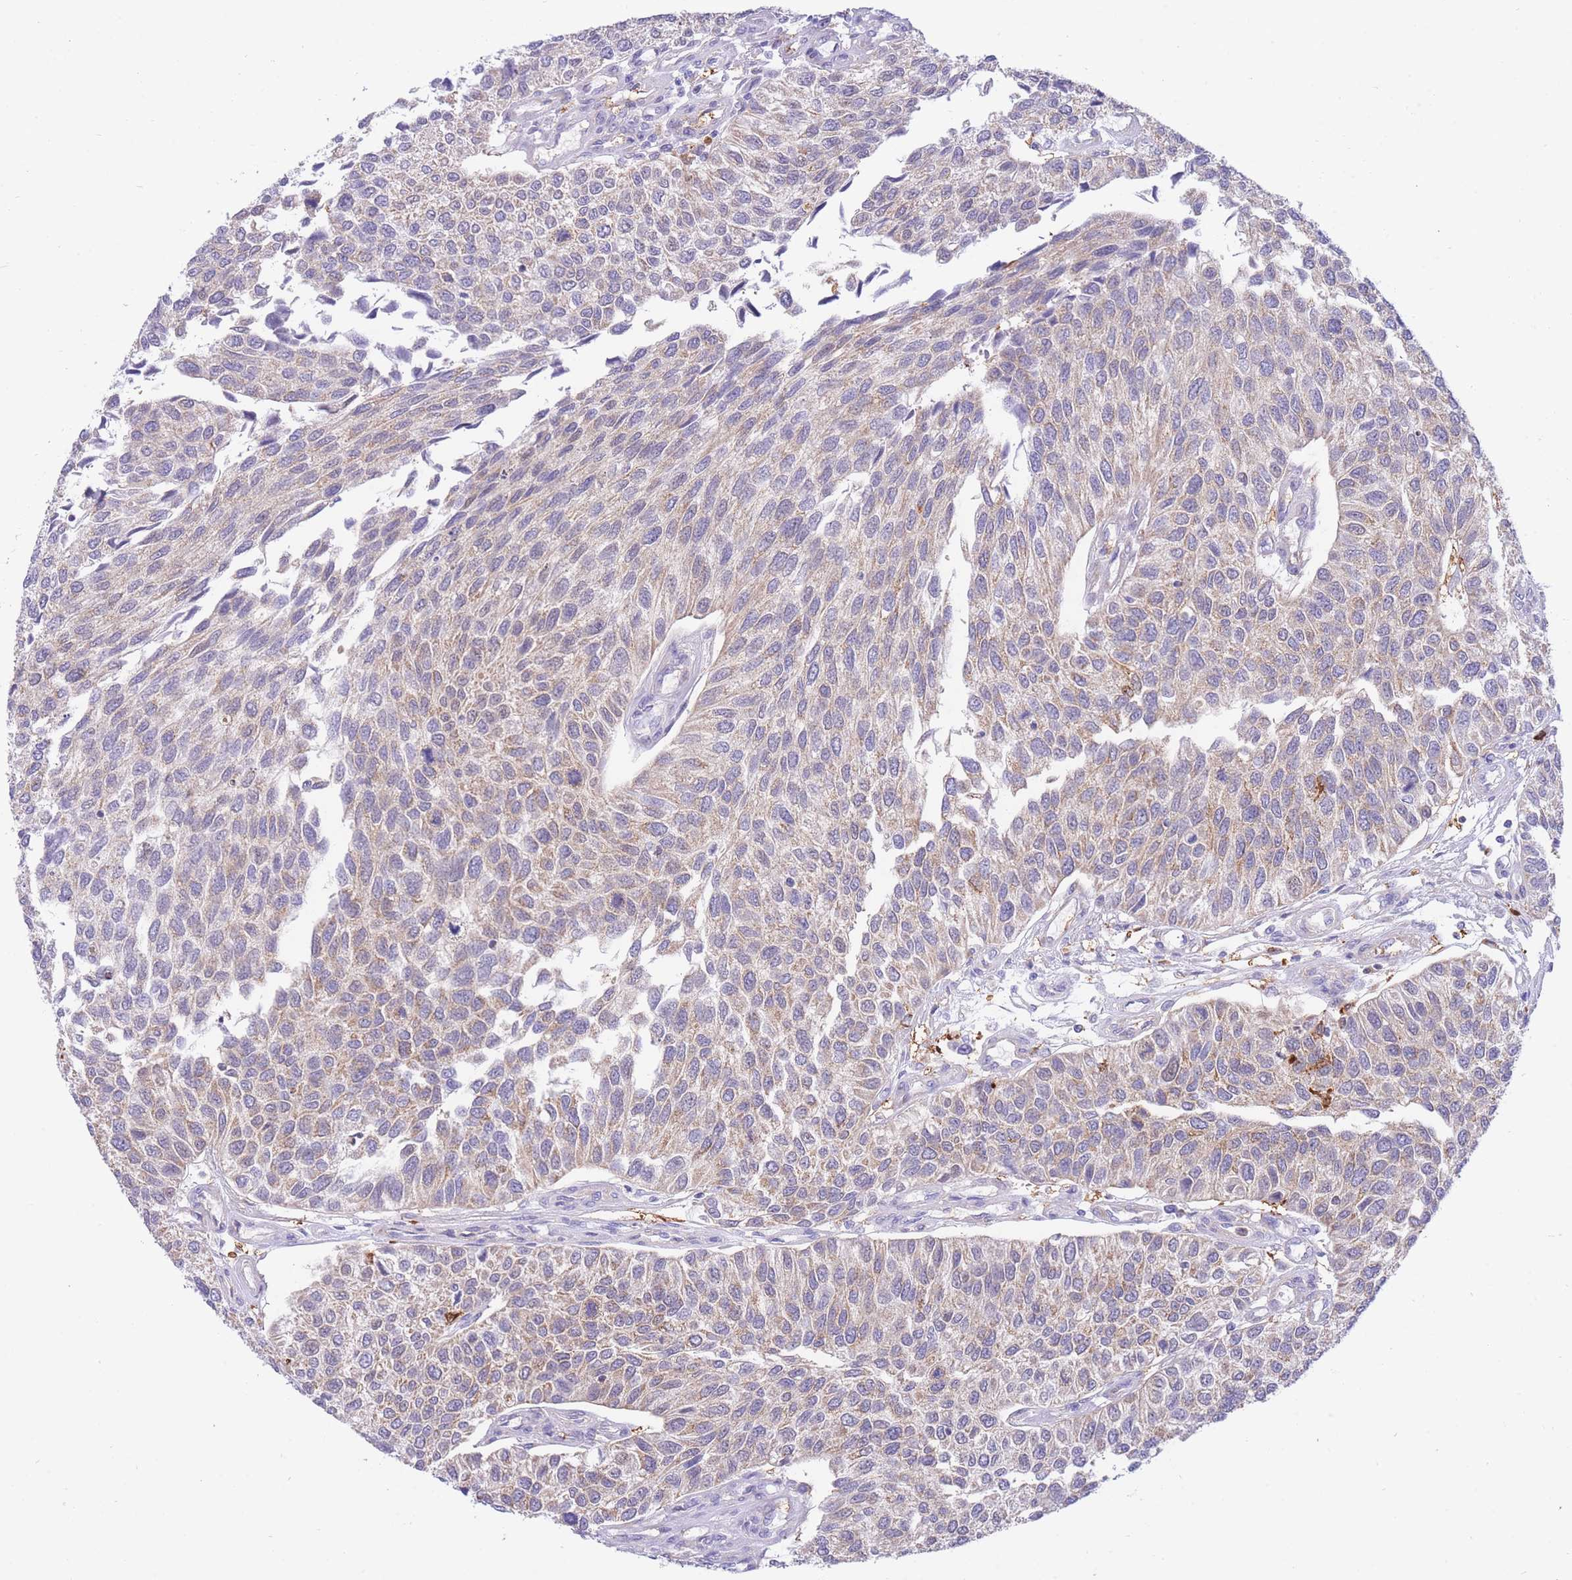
{"staining": {"intensity": "weak", "quantity": "25%-75%", "location": "cytoplasmic/membranous"}, "tissue": "urothelial cancer", "cell_type": "Tumor cells", "image_type": "cancer", "snomed": [{"axis": "morphology", "description": "Urothelial carcinoma, NOS"}, {"axis": "topography", "description": "Urinary bladder"}], "caption": "The immunohistochemical stain shows weak cytoplasmic/membranous positivity in tumor cells of urothelial cancer tissue.", "gene": "NAMPT", "patient": {"sex": "male", "age": 55}}